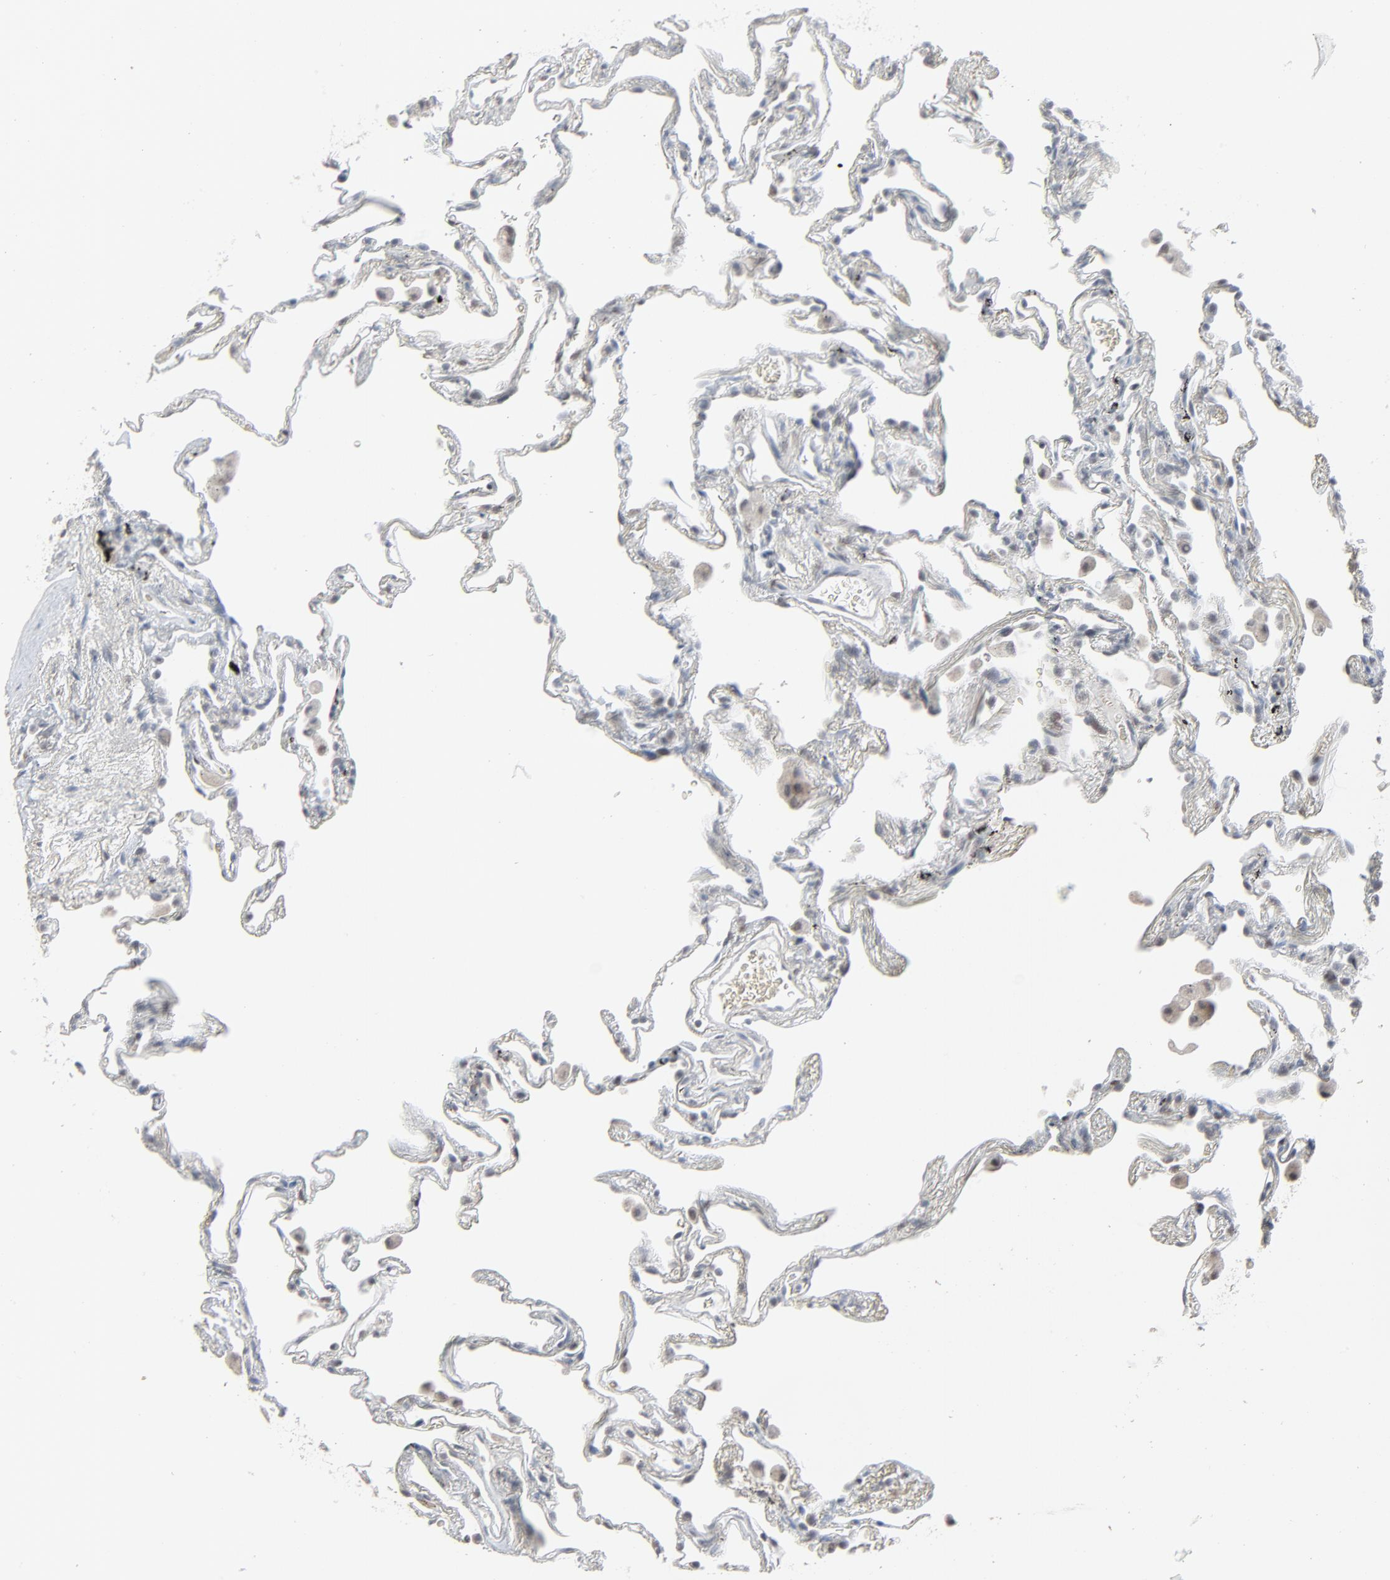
{"staining": {"intensity": "negative", "quantity": "none", "location": "none"}, "tissue": "lung", "cell_type": "Alveolar cells", "image_type": "normal", "snomed": [{"axis": "morphology", "description": "Normal tissue, NOS"}, {"axis": "morphology", "description": "Inflammation, NOS"}, {"axis": "topography", "description": "Lung"}], "caption": "Immunohistochemical staining of unremarkable lung exhibits no significant positivity in alveolar cells.", "gene": "SAGE1", "patient": {"sex": "male", "age": 69}}